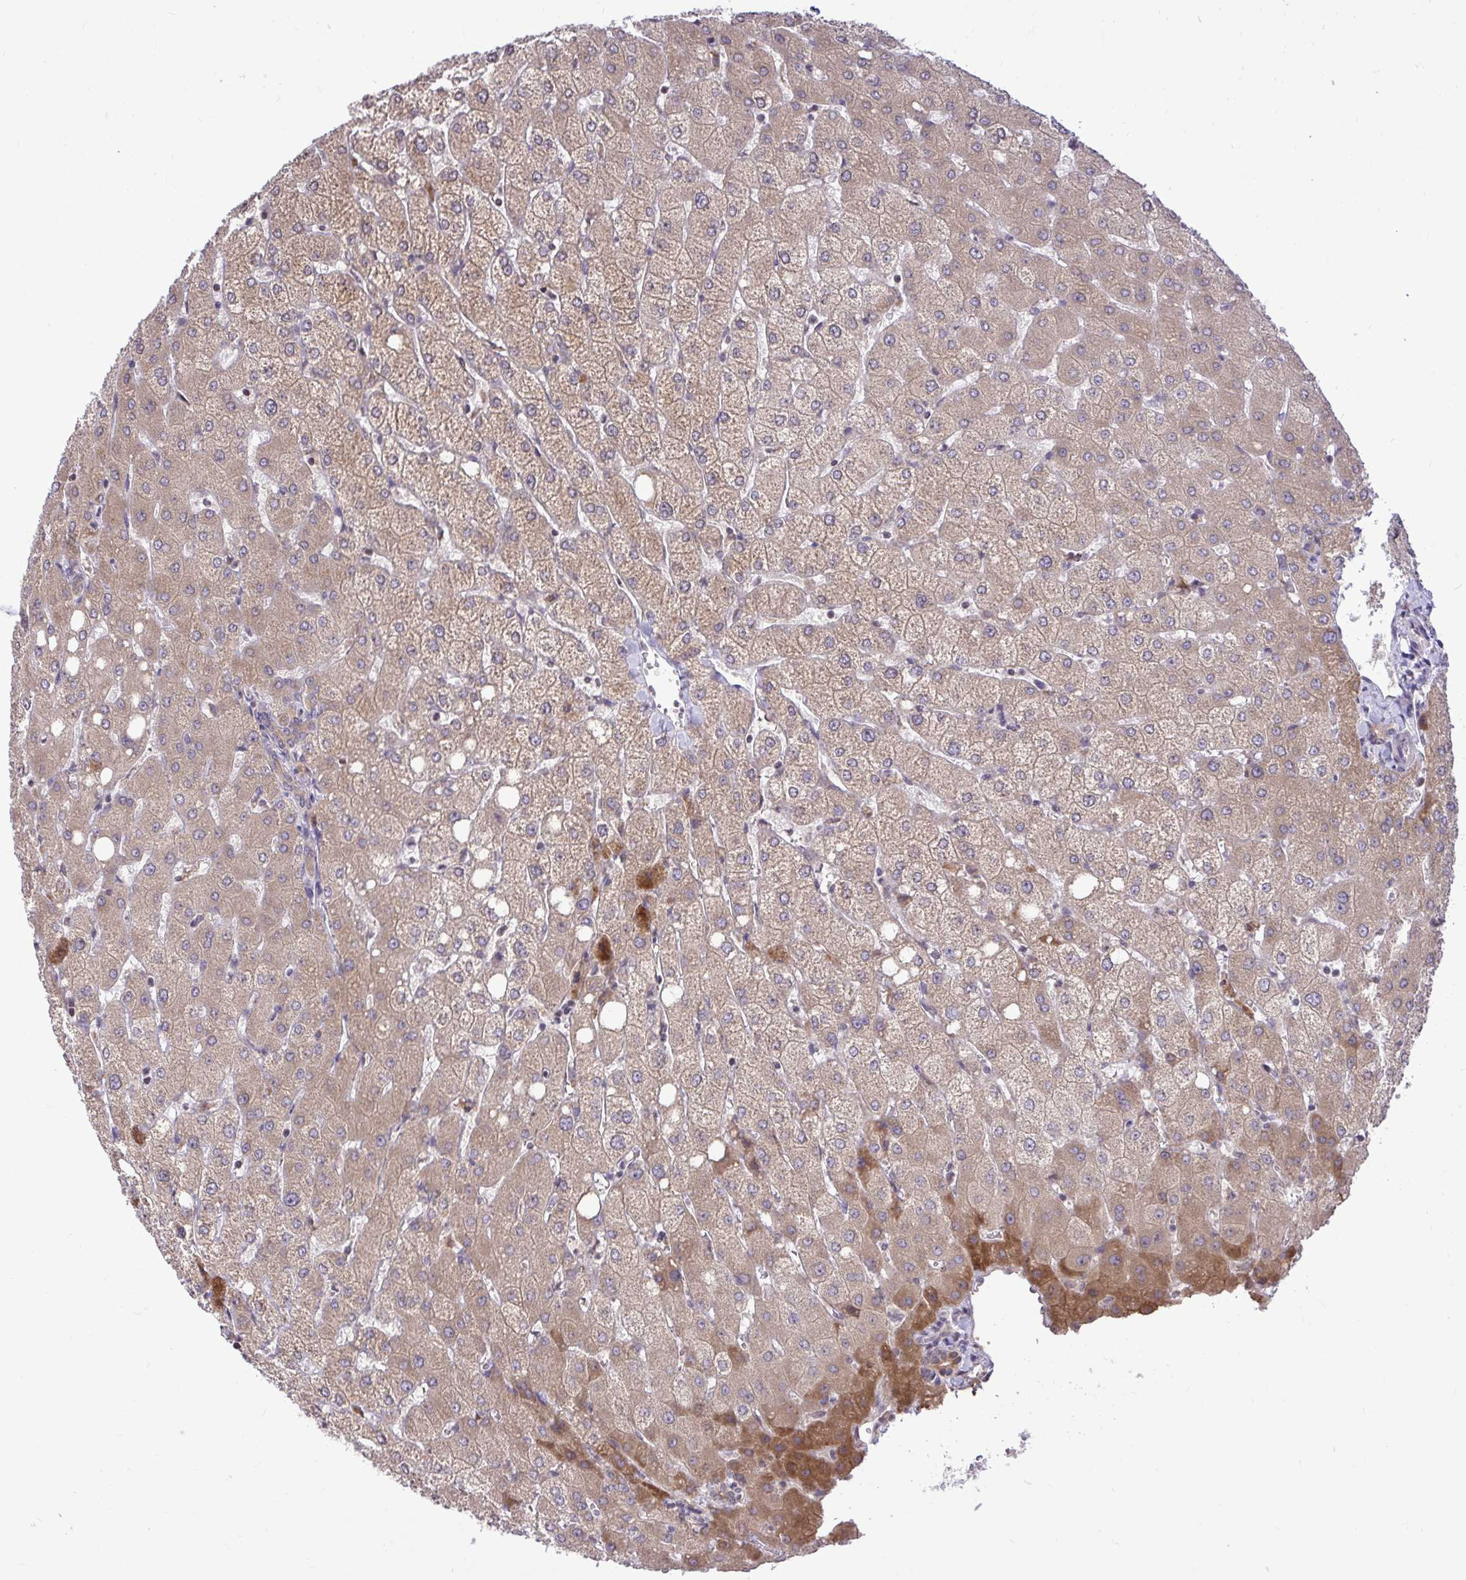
{"staining": {"intensity": "weak", "quantity": ">75%", "location": "cytoplasmic/membranous"}, "tissue": "liver", "cell_type": "Cholangiocytes", "image_type": "normal", "snomed": [{"axis": "morphology", "description": "Normal tissue, NOS"}, {"axis": "topography", "description": "Liver"}], "caption": "High-magnification brightfield microscopy of unremarkable liver stained with DAB (3,3'-diaminobenzidine) (brown) and counterstained with hematoxylin (blue). cholangiocytes exhibit weak cytoplasmic/membranous staining is identified in approximately>75% of cells. (DAB = brown stain, brightfield microscopy at high magnification).", "gene": "METTL9", "patient": {"sex": "female", "age": 54}}